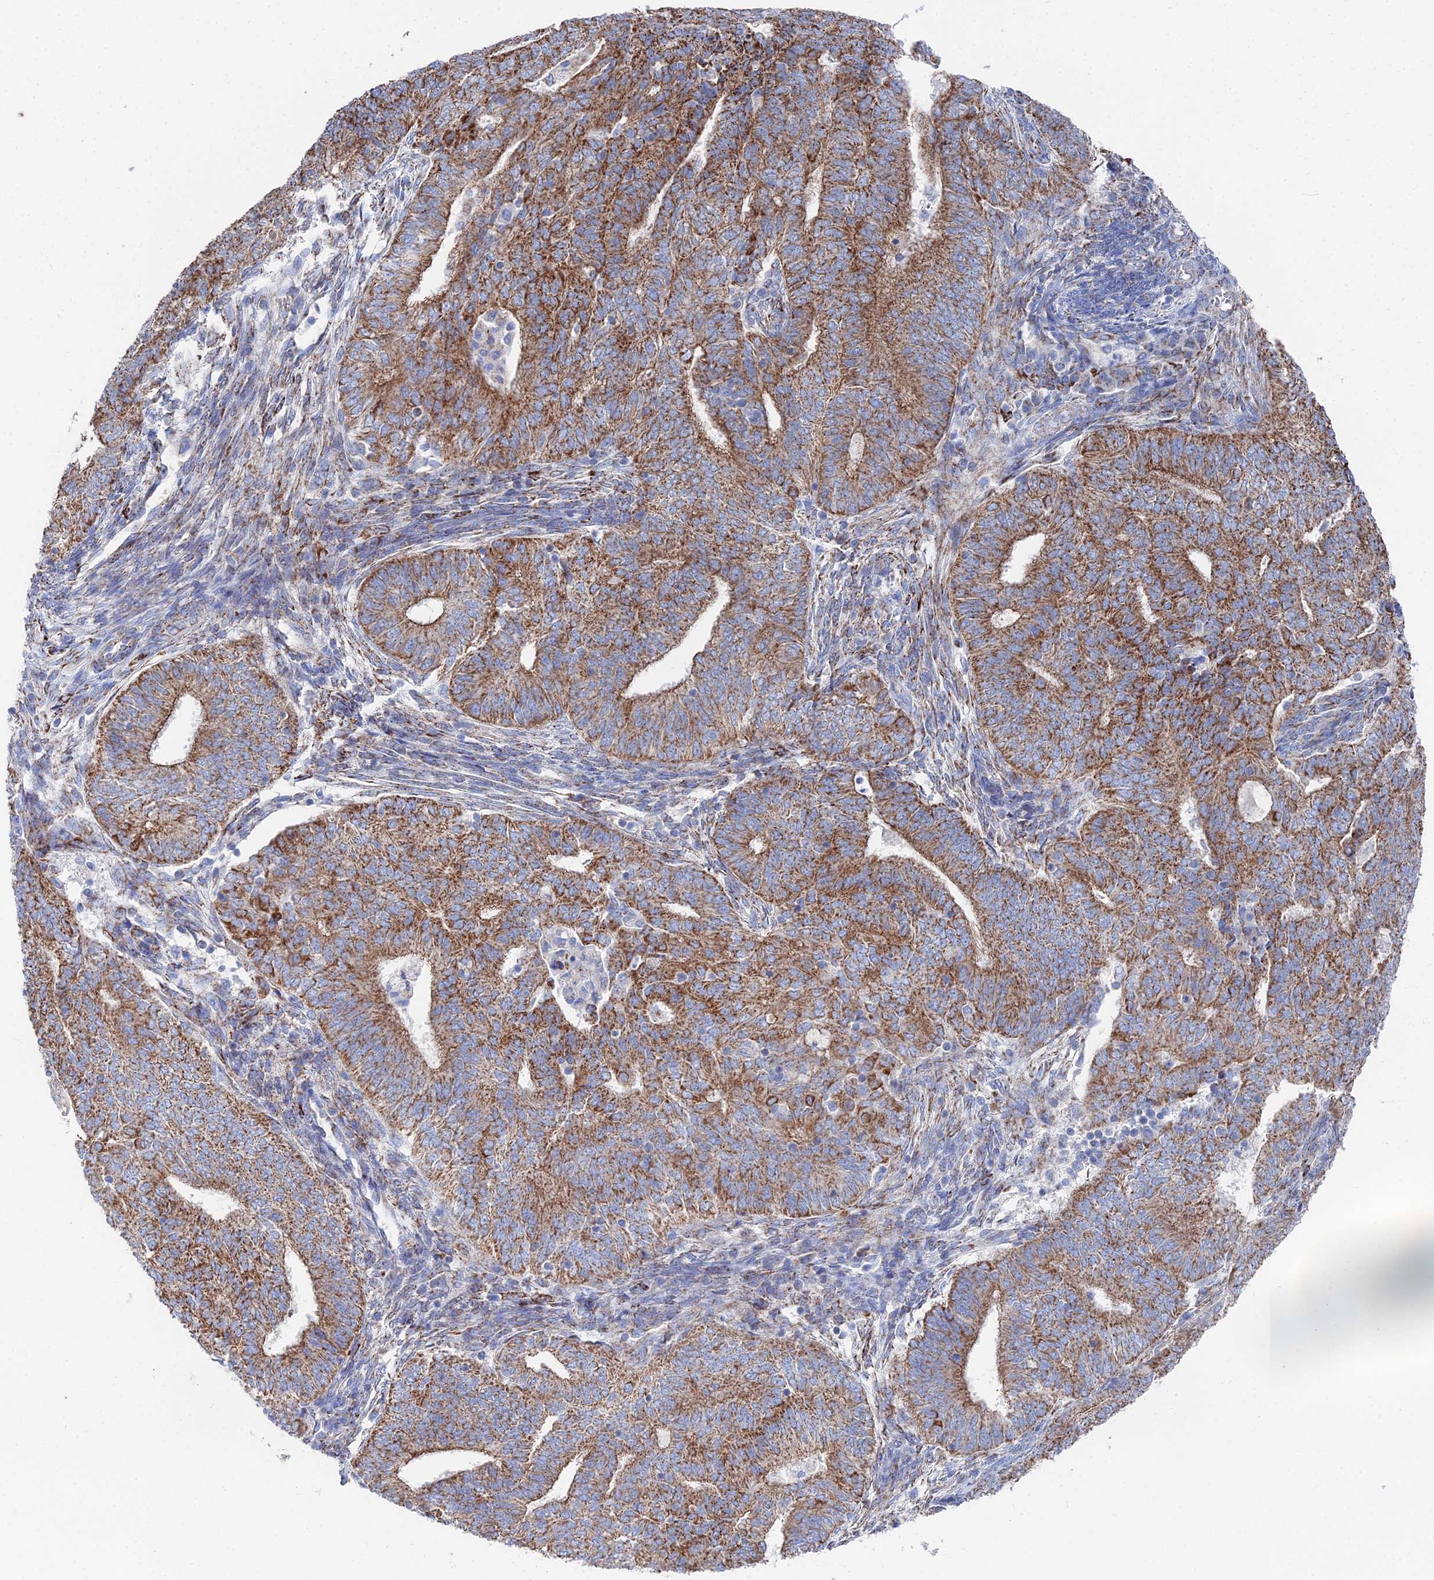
{"staining": {"intensity": "strong", "quantity": ">75%", "location": "cytoplasmic/membranous"}, "tissue": "endometrial cancer", "cell_type": "Tumor cells", "image_type": "cancer", "snomed": [{"axis": "morphology", "description": "Adenocarcinoma, NOS"}, {"axis": "topography", "description": "Endometrium"}], "caption": "A micrograph of endometrial cancer (adenocarcinoma) stained for a protein displays strong cytoplasmic/membranous brown staining in tumor cells. Ihc stains the protein of interest in brown and the nuclei are stained blue.", "gene": "IFT80", "patient": {"sex": "female", "age": 62}}